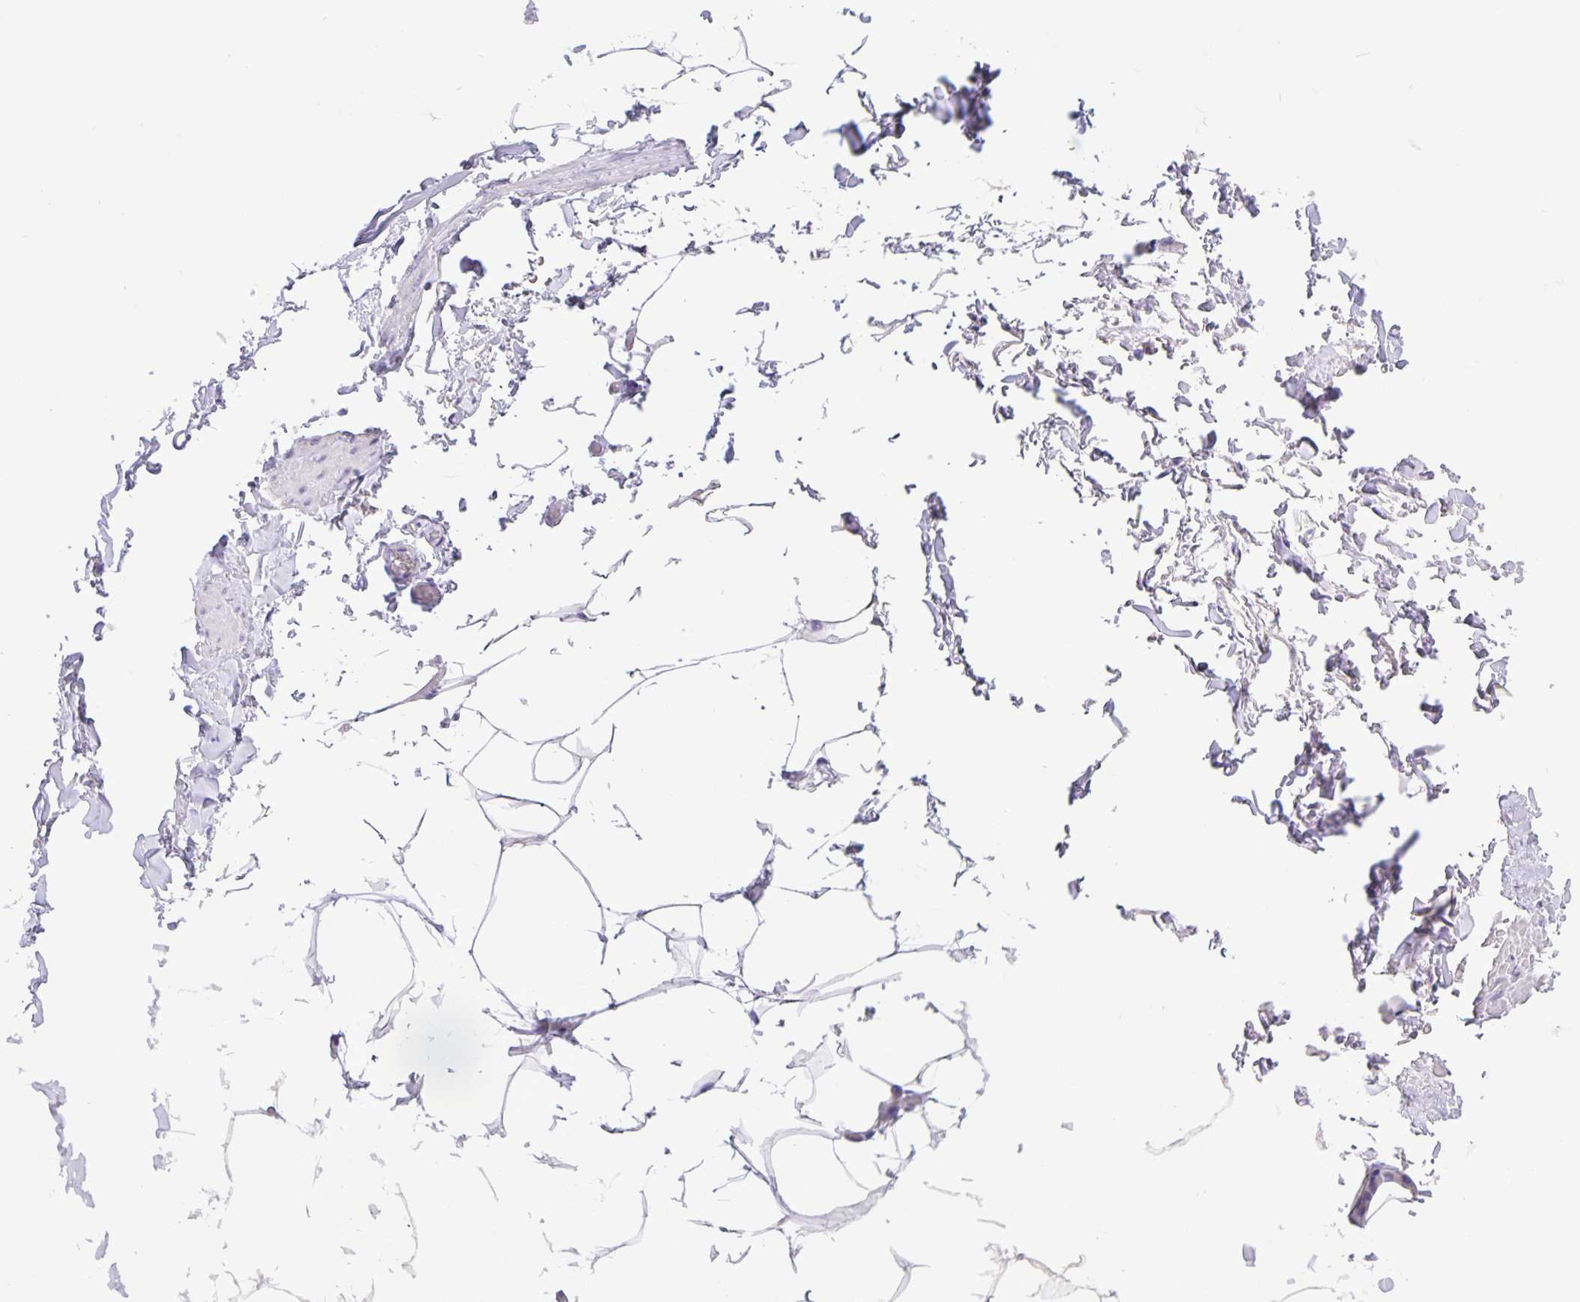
{"staining": {"intensity": "negative", "quantity": "none", "location": "none"}, "tissue": "adipose tissue", "cell_type": "Adipocytes", "image_type": "normal", "snomed": [{"axis": "morphology", "description": "Normal tissue, NOS"}, {"axis": "topography", "description": "Vascular tissue"}, {"axis": "topography", "description": "Peripheral nerve tissue"}], "caption": "Immunohistochemical staining of unremarkable human adipose tissue shows no significant positivity in adipocytes.", "gene": "ERMN", "patient": {"sex": "male", "age": 41}}